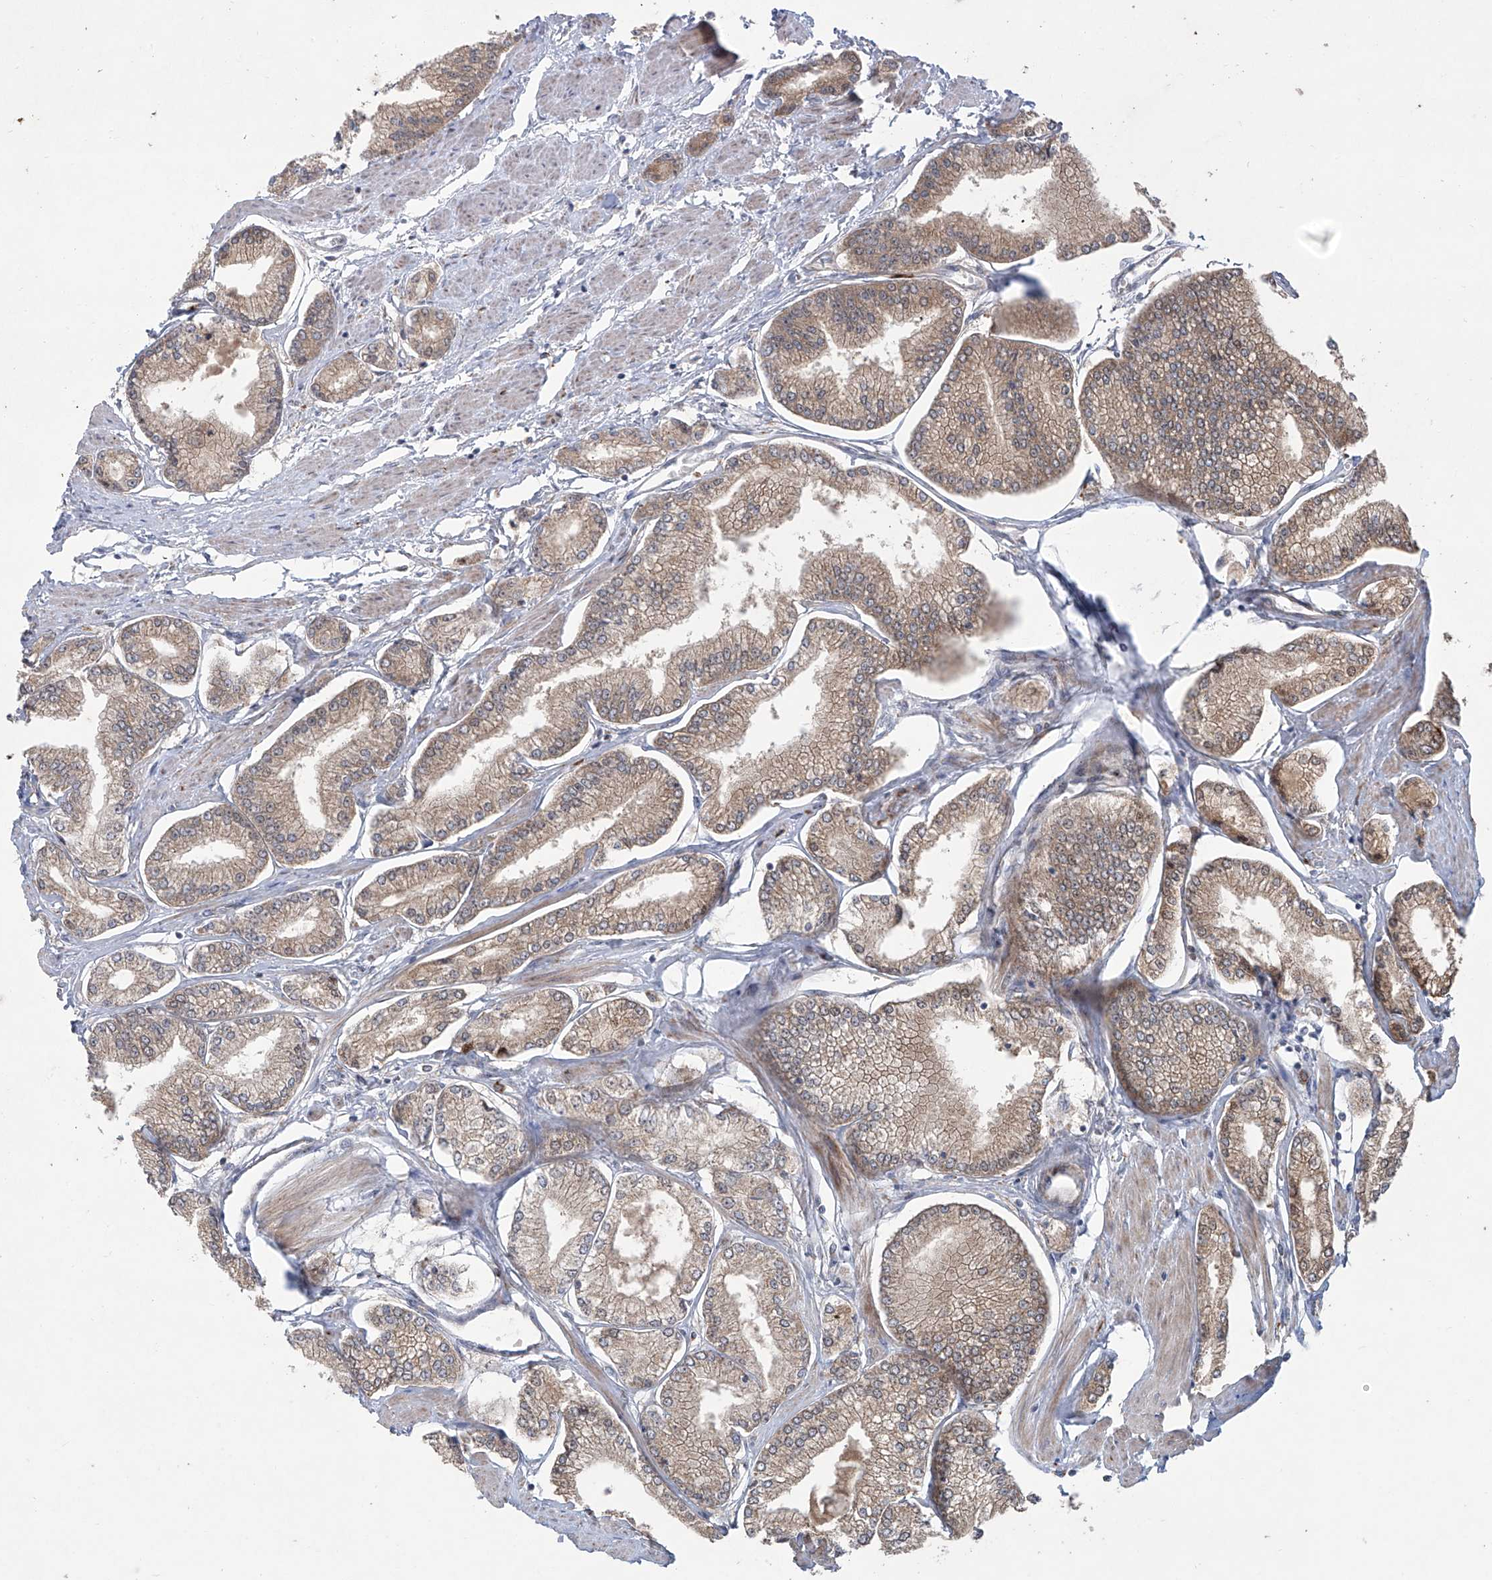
{"staining": {"intensity": "weak", "quantity": ">75%", "location": "cytoplasmic/membranous"}, "tissue": "prostate cancer", "cell_type": "Tumor cells", "image_type": "cancer", "snomed": [{"axis": "morphology", "description": "Adenocarcinoma, Low grade"}, {"axis": "topography", "description": "Prostate"}], "caption": "Weak cytoplasmic/membranous protein positivity is appreciated in about >75% of tumor cells in prostate cancer. (Stains: DAB (3,3'-diaminobenzidine) in brown, nuclei in blue, Microscopy: brightfield microscopy at high magnification).", "gene": "KLC4", "patient": {"sex": "male", "age": 52}}